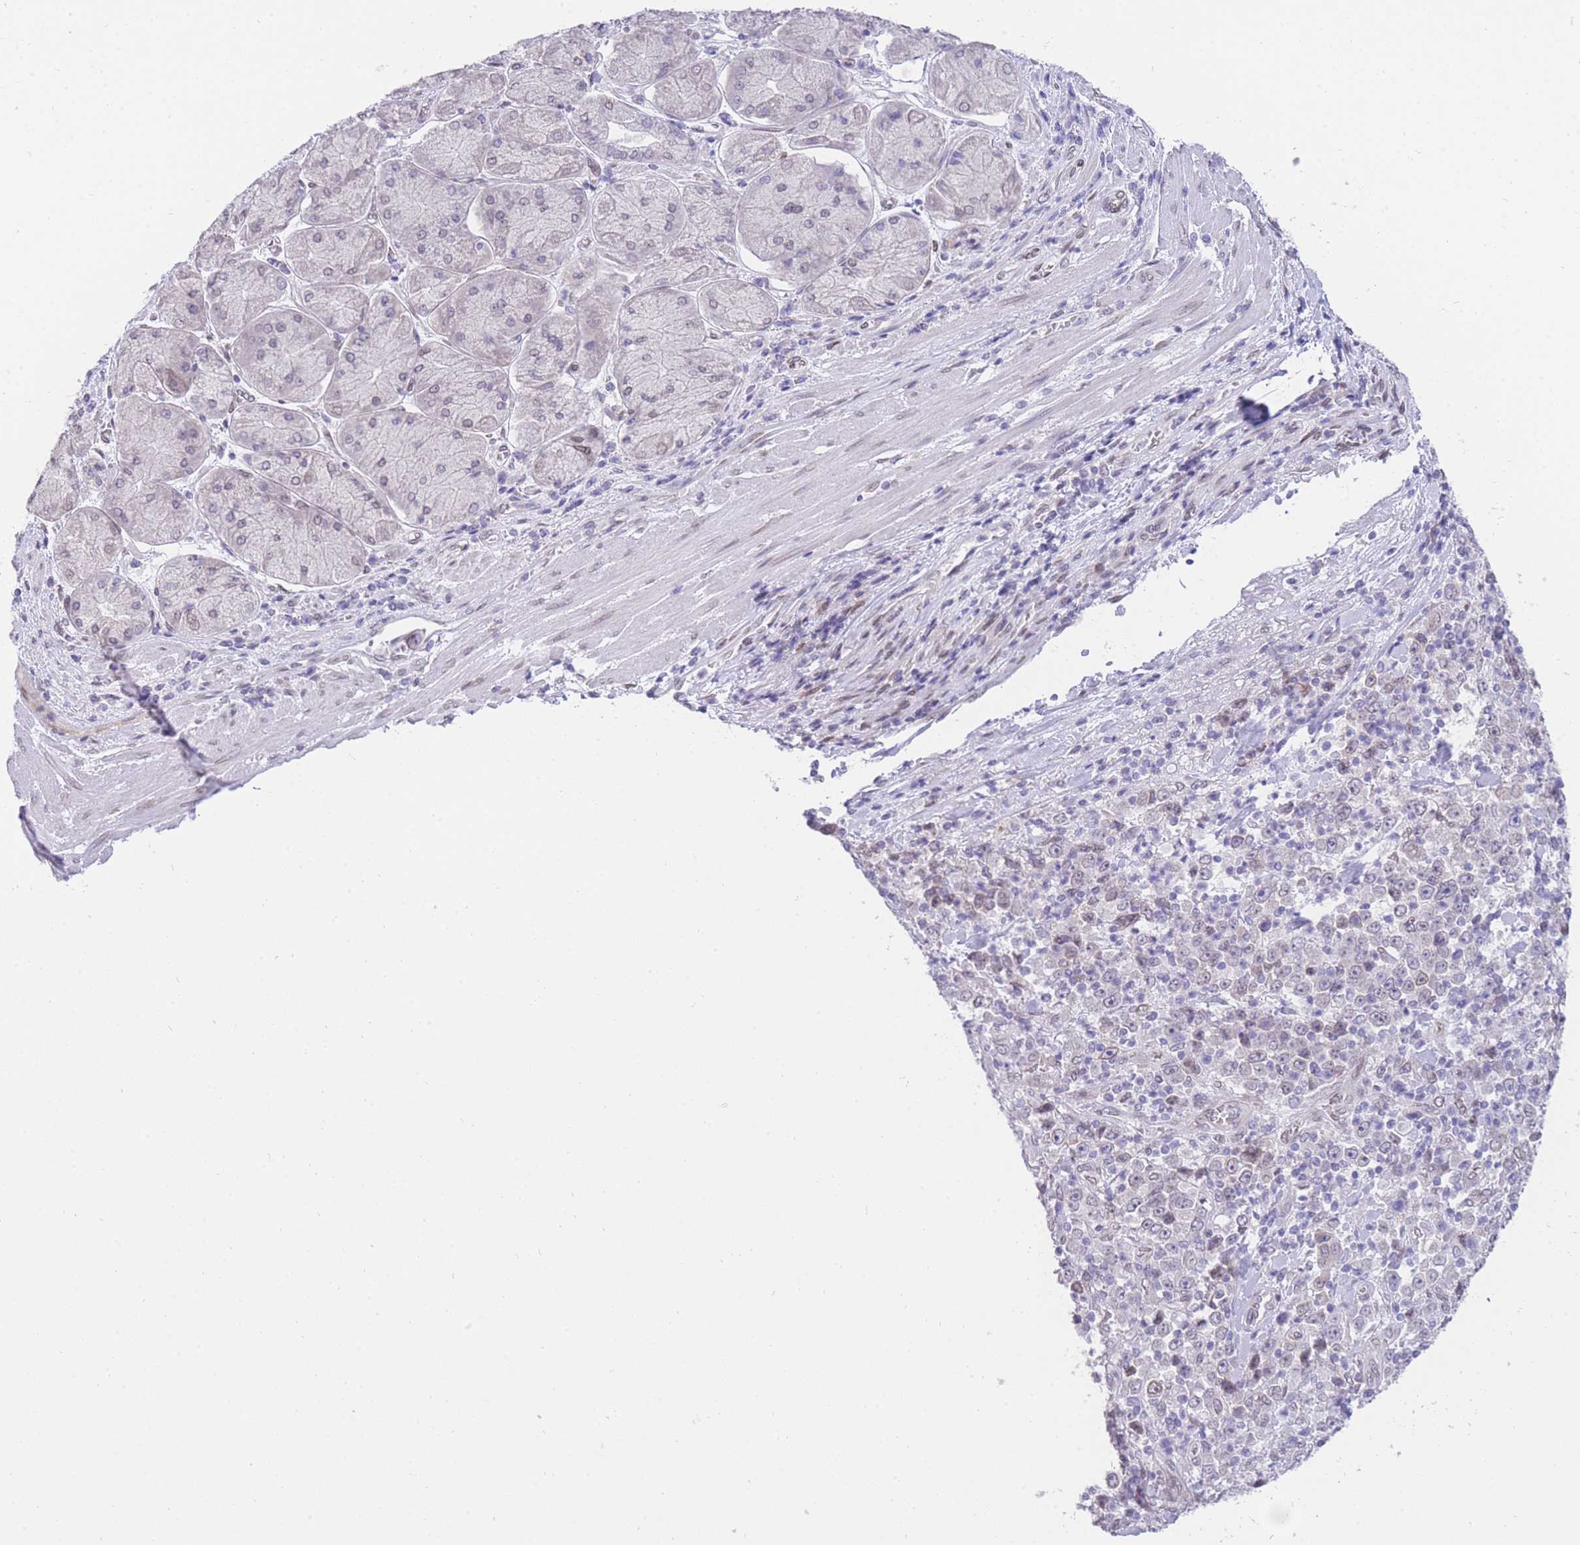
{"staining": {"intensity": "negative", "quantity": "none", "location": "none"}, "tissue": "stomach cancer", "cell_type": "Tumor cells", "image_type": "cancer", "snomed": [{"axis": "morphology", "description": "Normal tissue, NOS"}, {"axis": "morphology", "description": "Adenocarcinoma, NOS"}, {"axis": "topography", "description": "Stomach, upper"}, {"axis": "topography", "description": "Stomach"}], "caption": "IHC of adenocarcinoma (stomach) exhibits no positivity in tumor cells.", "gene": "OR10AD1", "patient": {"sex": "male", "age": 59}}